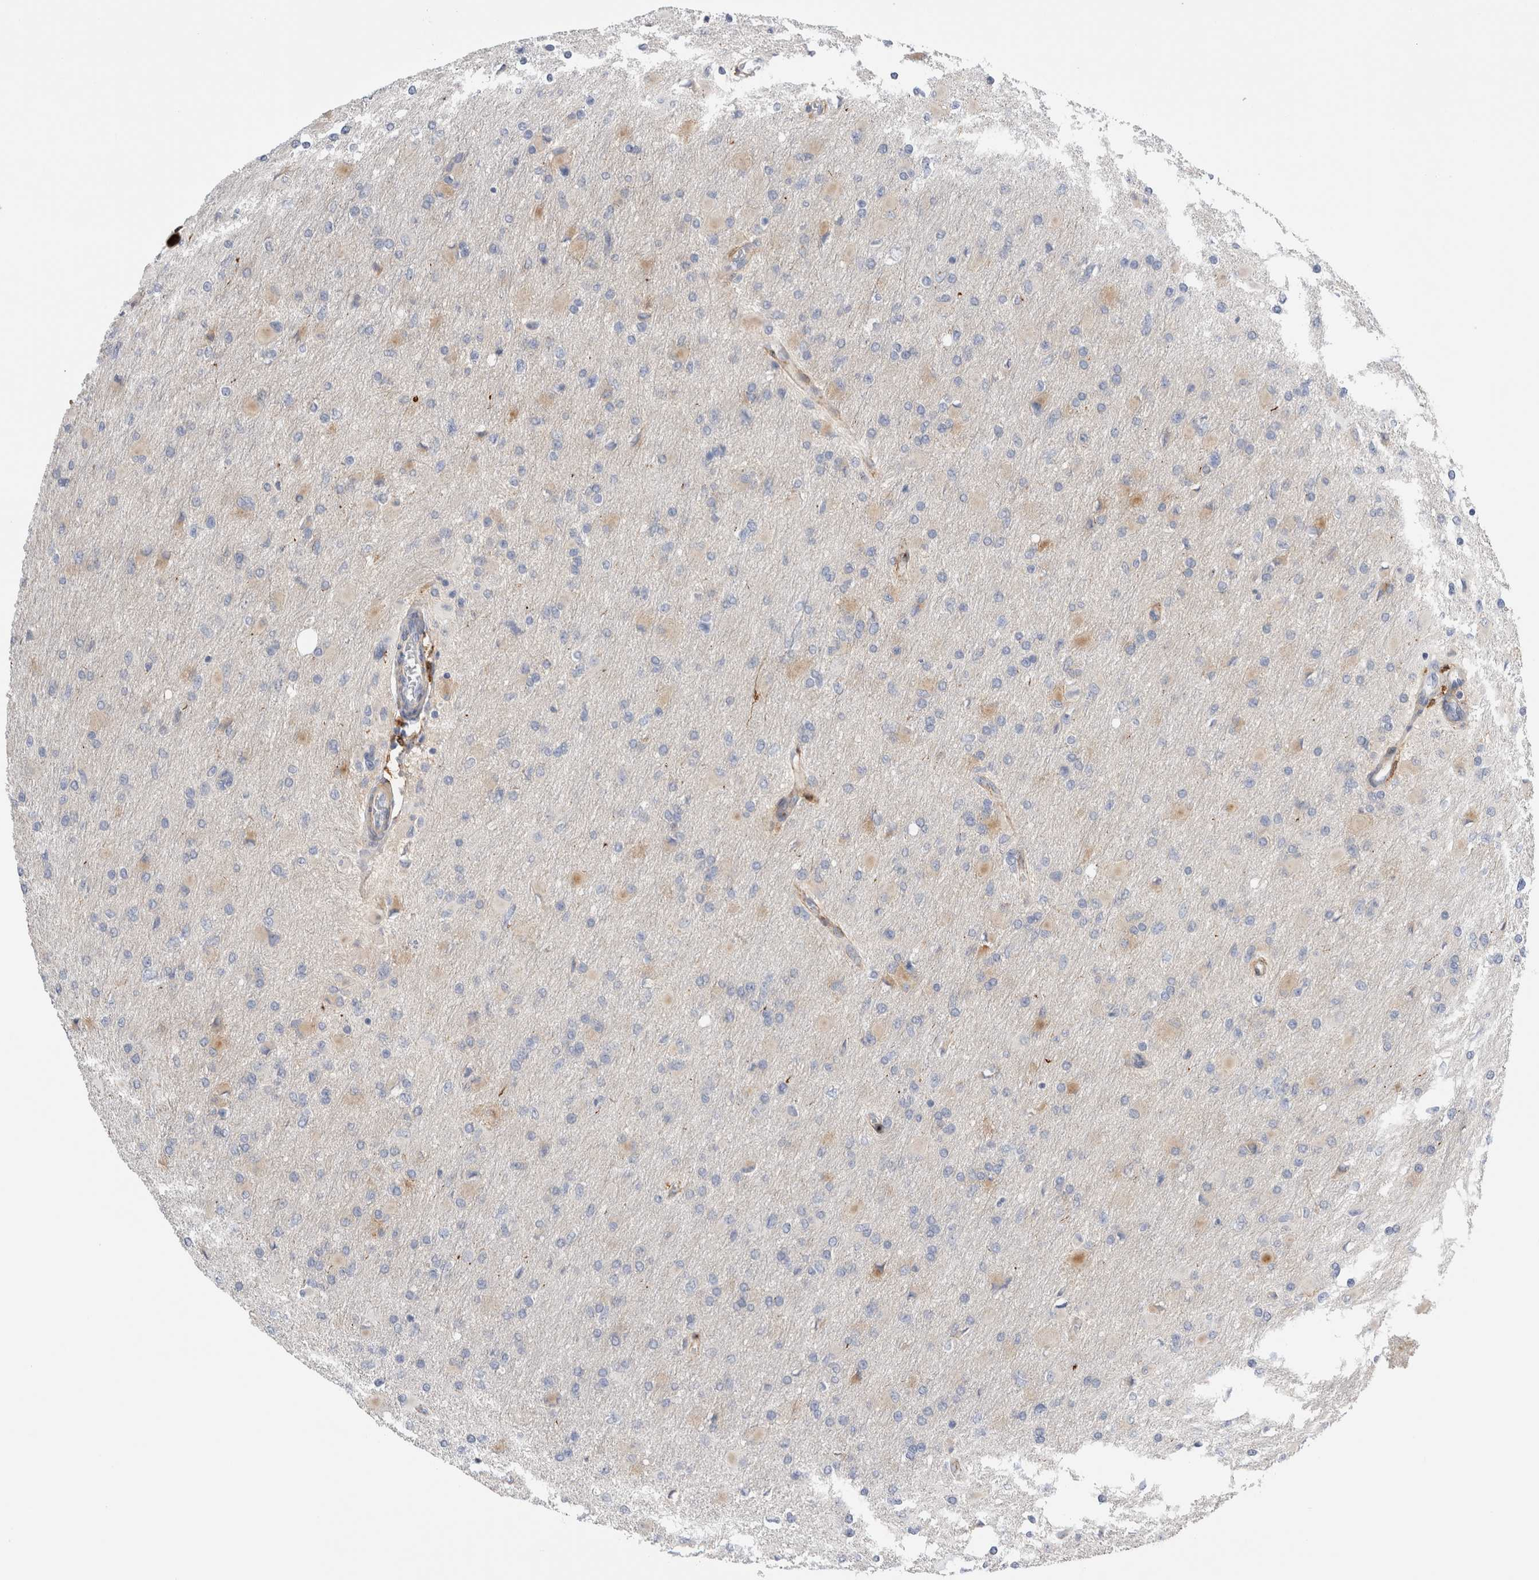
{"staining": {"intensity": "weak", "quantity": "<25%", "location": "cytoplasmic/membranous"}, "tissue": "glioma", "cell_type": "Tumor cells", "image_type": "cancer", "snomed": [{"axis": "morphology", "description": "Glioma, malignant, High grade"}, {"axis": "topography", "description": "Cerebral cortex"}], "caption": "Immunohistochemistry of glioma demonstrates no staining in tumor cells.", "gene": "SLC20A2", "patient": {"sex": "female", "age": 36}}